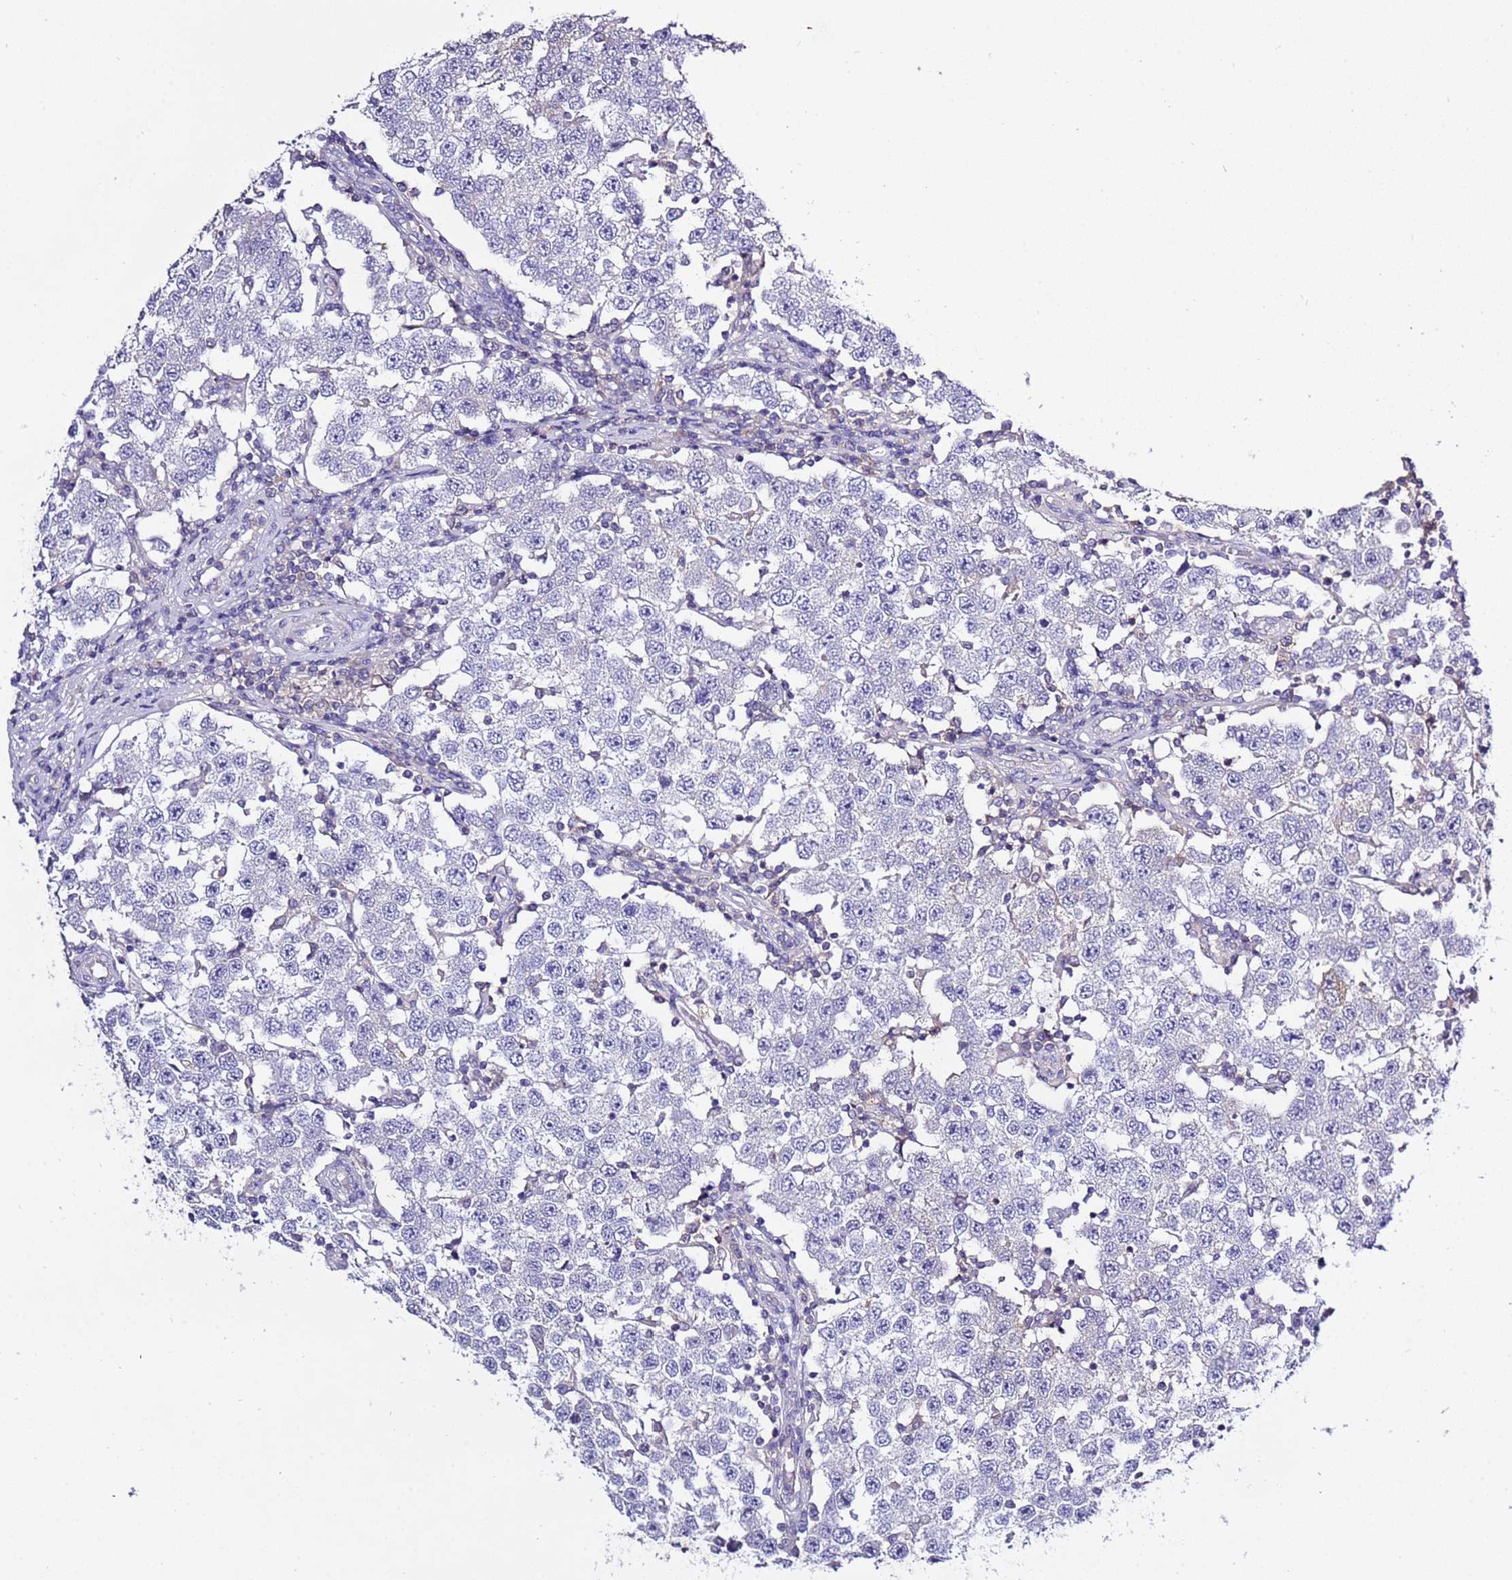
{"staining": {"intensity": "negative", "quantity": "none", "location": "none"}, "tissue": "testis cancer", "cell_type": "Tumor cells", "image_type": "cancer", "snomed": [{"axis": "morphology", "description": "Seminoma, NOS"}, {"axis": "topography", "description": "Testis"}], "caption": "A micrograph of human testis seminoma is negative for staining in tumor cells. The staining is performed using DAB (3,3'-diaminobenzidine) brown chromogen with nuclei counter-stained in using hematoxylin.", "gene": "STIP1", "patient": {"sex": "male", "age": 34}}